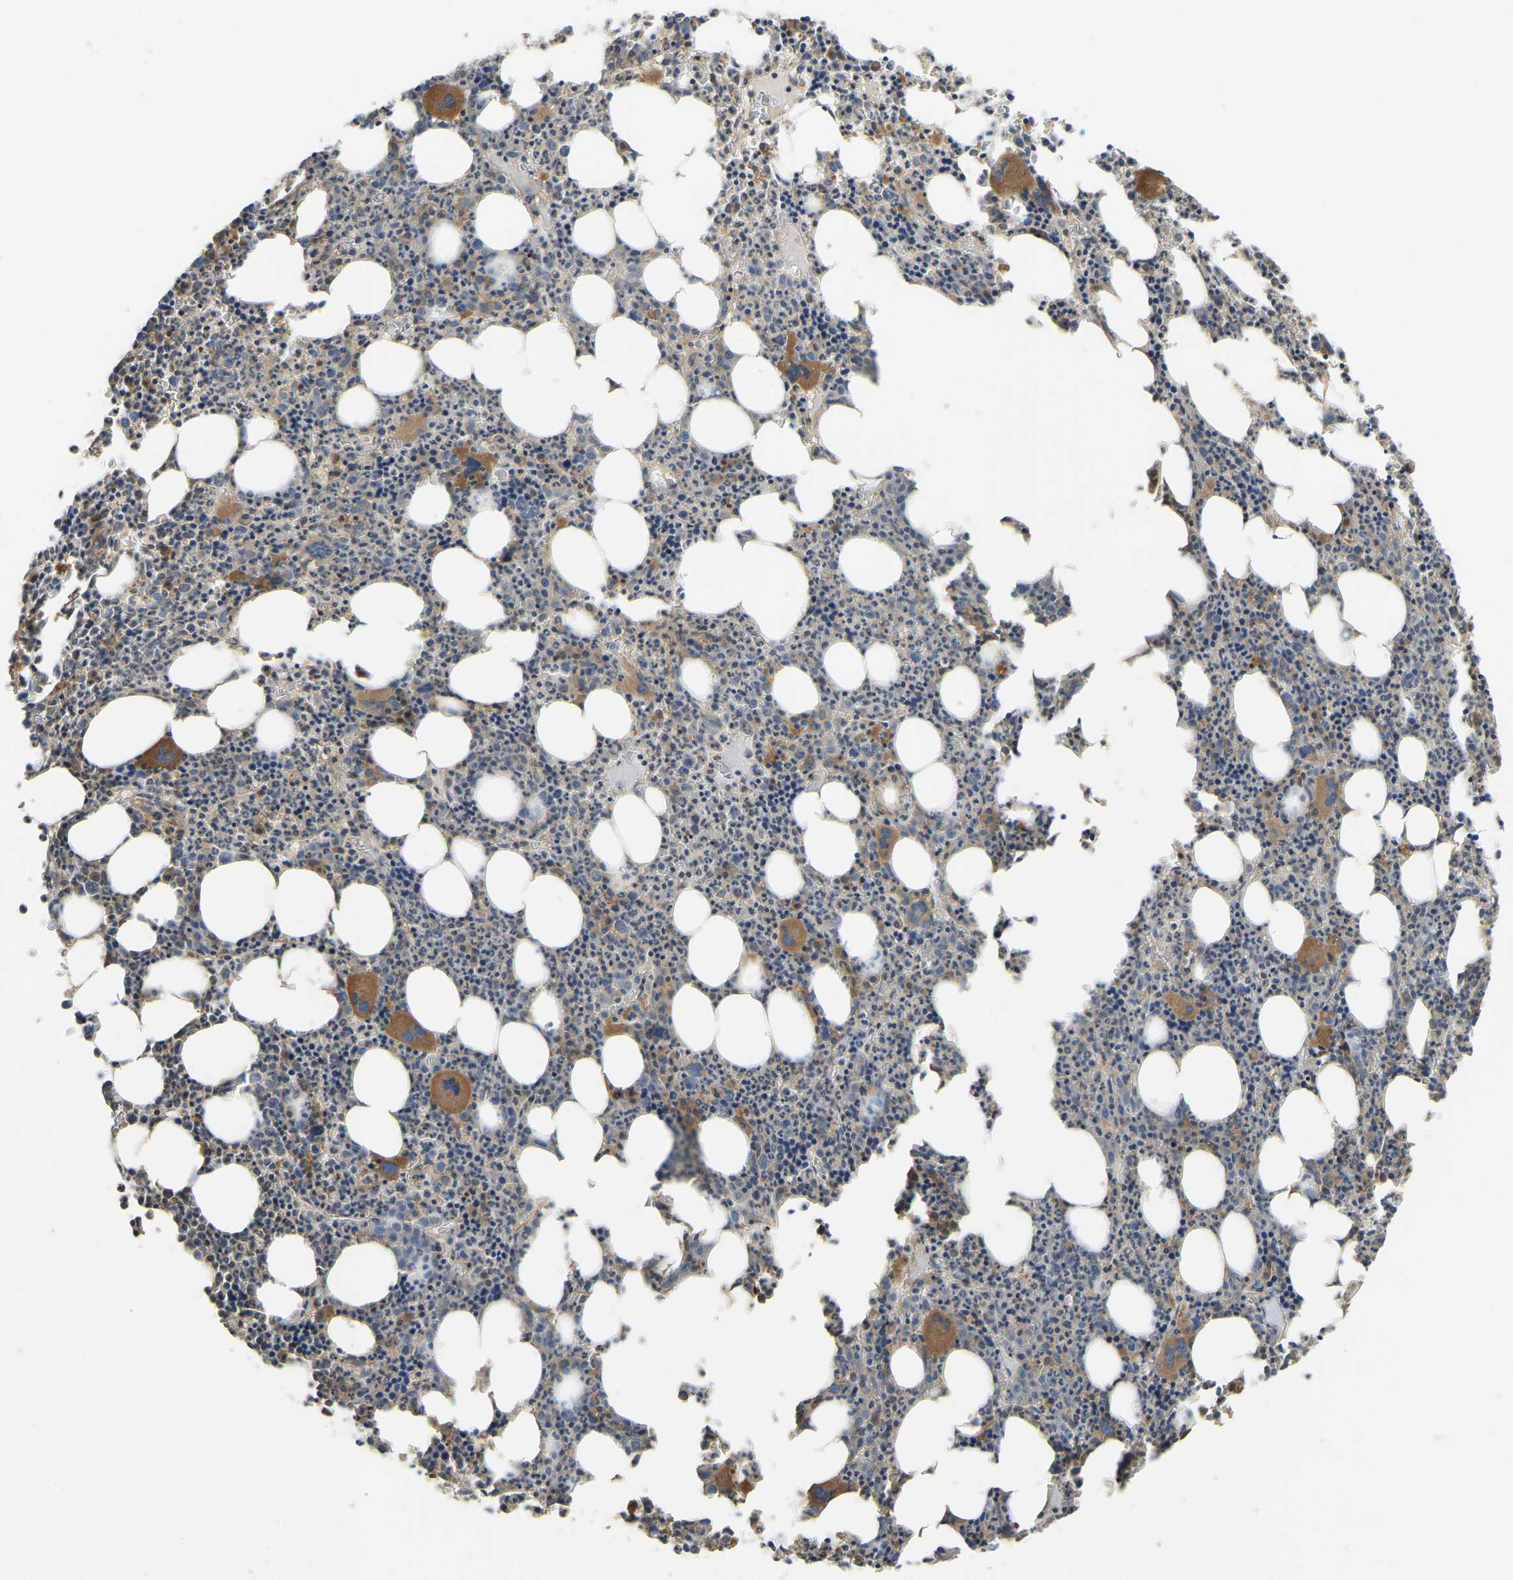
{"staining": {"intensity": "moderate", "quantity": ">75%", "location": "cytoplasmic/membranous"}, "tissue": "bone marrow", "cell_type": "Hematopoietic cells", "image_type": "normal", "snomed": [{"axis": "morphology", "description": "Normal tissue, NOS"}, {"axis": "morphology", "description": "Inflammation, NOS"}, {"axis": "topography", "description": "Bone marrow"}], "caption": "Moderate cytoplasmic/membranous protein expression is seen in approximately >75% of hematopoietic cells in bone marrow. Using DAB (brown) and hematoxylin (blue) stains, captured at high magnification using brightfield microscopy.", "gene": "GNG2", "patient": {"sex": "female", "age": 40}}